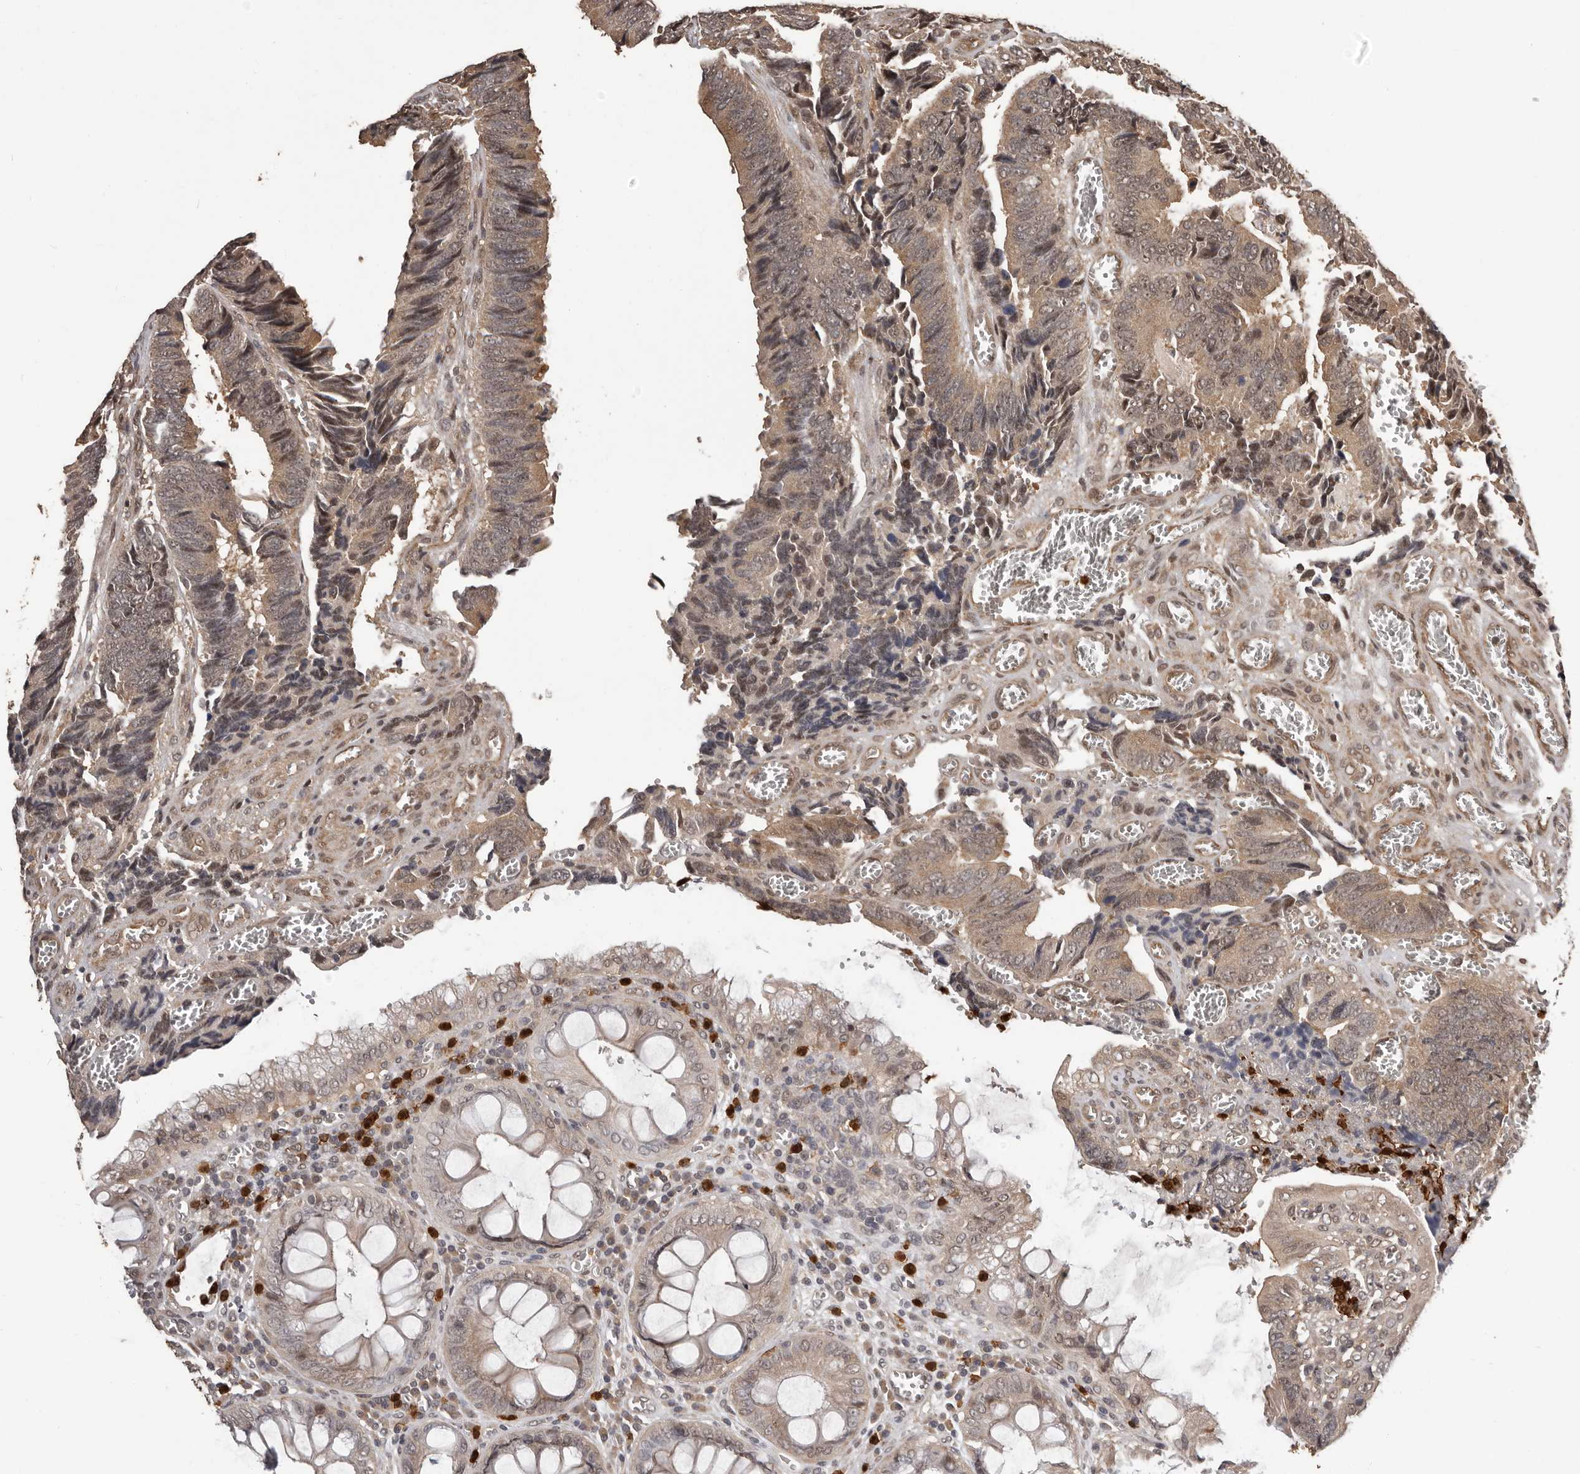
{"staining": {"intensity": "weak", "quantity": ">75%", "location": "cytoplasmic/membranous"}, "tissue": "colorectal cancer", "cell_type": "Tumor cells", "image_type": "cancer", "snomed": [{"axis": "morphology", "description": "Adenocarcinoma, NOS"}, {"axis": "topography", "description": "Colon"}], "caption": "There is low levels of weak cytoplasmic/membranous expression in tumor cells of colorectal cancer (adenocarcinoma), as demonstrated by immunohistochemical staining (brown color).", "gene": "VPS37A", "patient": {"sex": "male", "age": 72}}